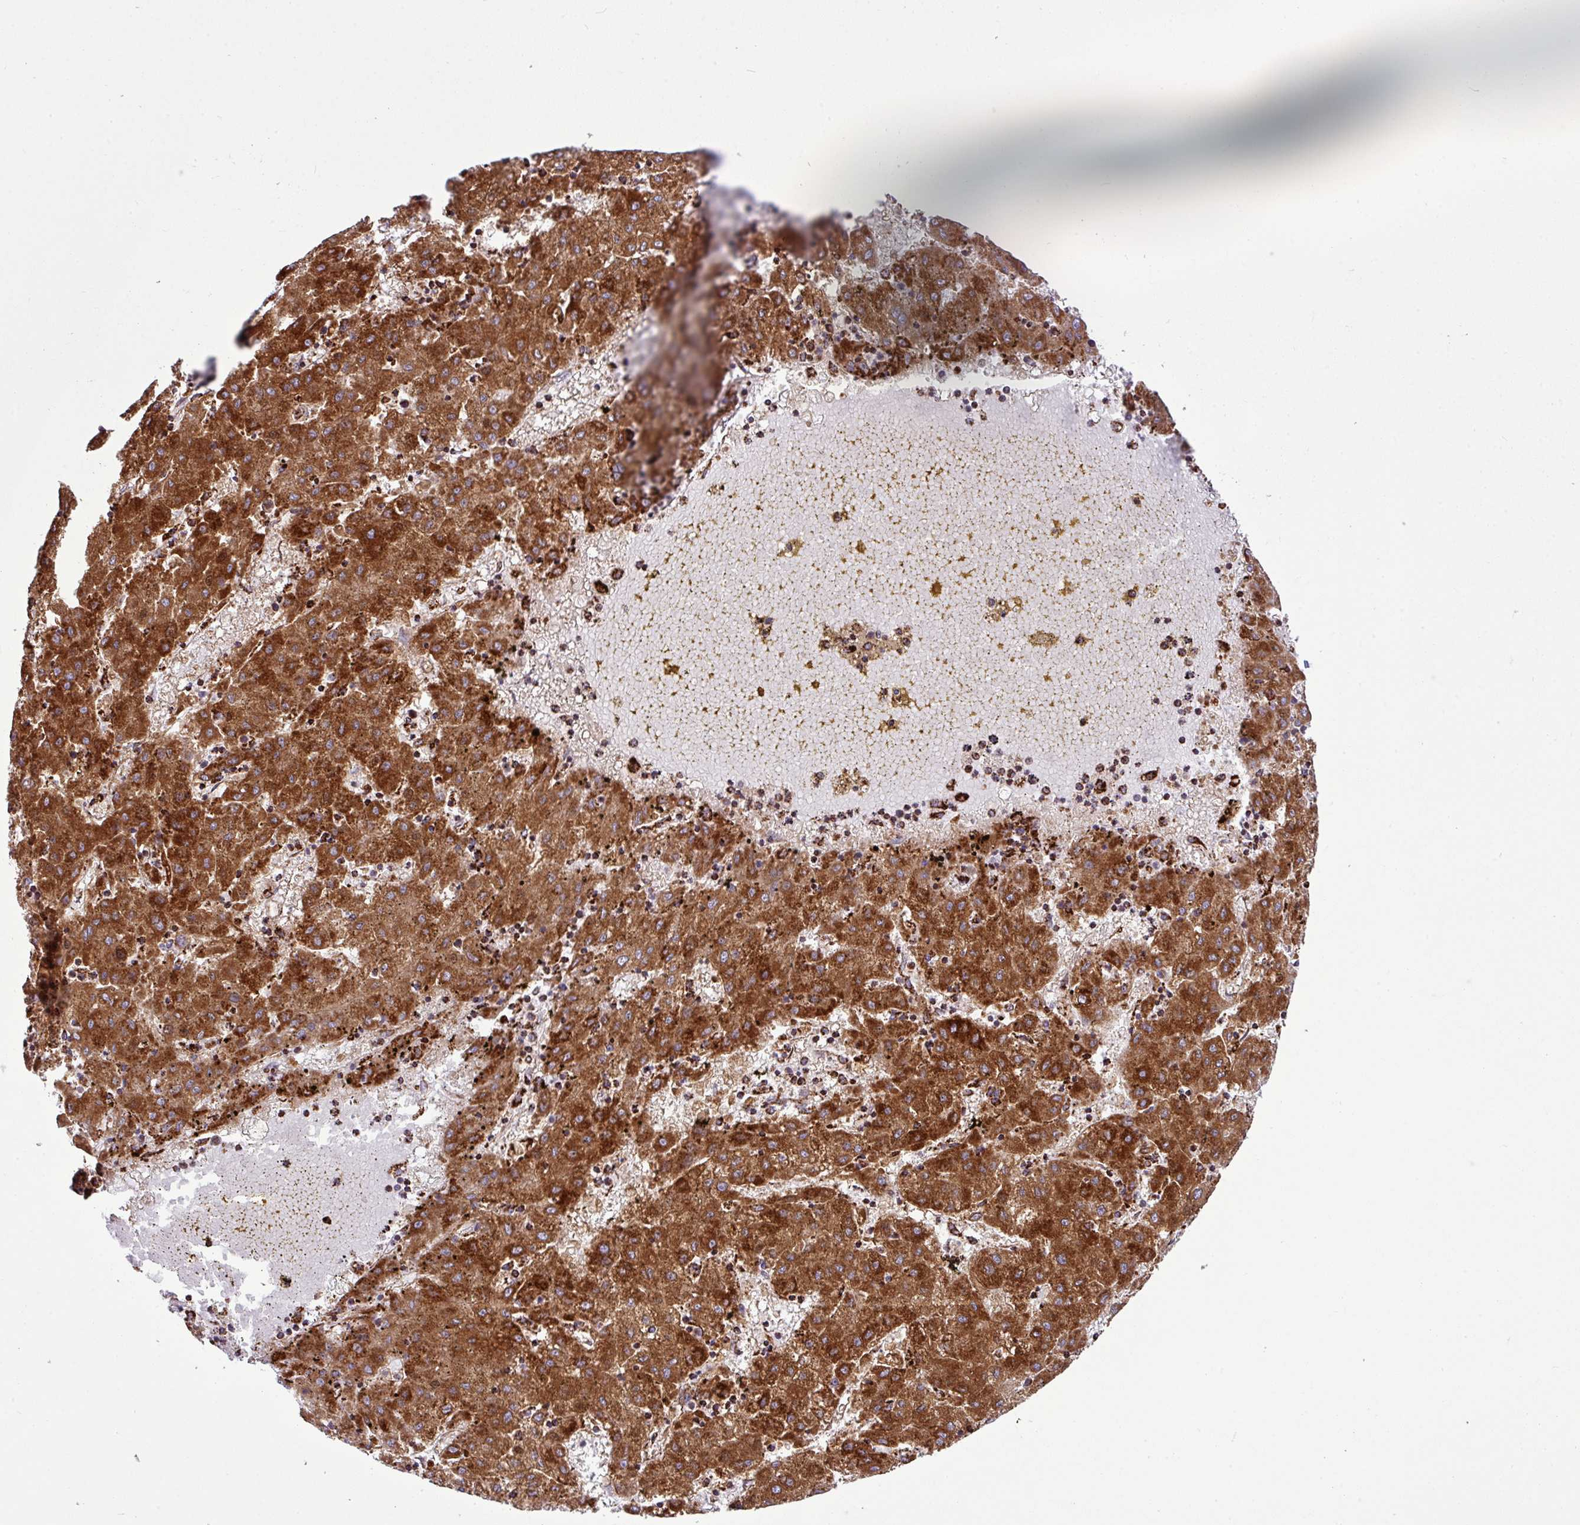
{"staining": {"intensity": "strong", "quantity": ">75%", "location": "cytoplasmic/membranous"}, "tissue": "liver cancer", "cell_type": "Tumor cells", "image_type": "cancer", "snomed": [{"axis": "morphology", "description": "Carcinoma, Hepatocellular, NOS"}, {"axis": "topography", "description": "Liver"}], "caption": "This is a histology image of immunohistochemistry staining of hepatocellular carcinoma (liver), which shows strong staining in the cytoplasmic/membranous of tumor cells.", "gene": "ZNF569", "patient": {"sex": "male", "age": 72}}